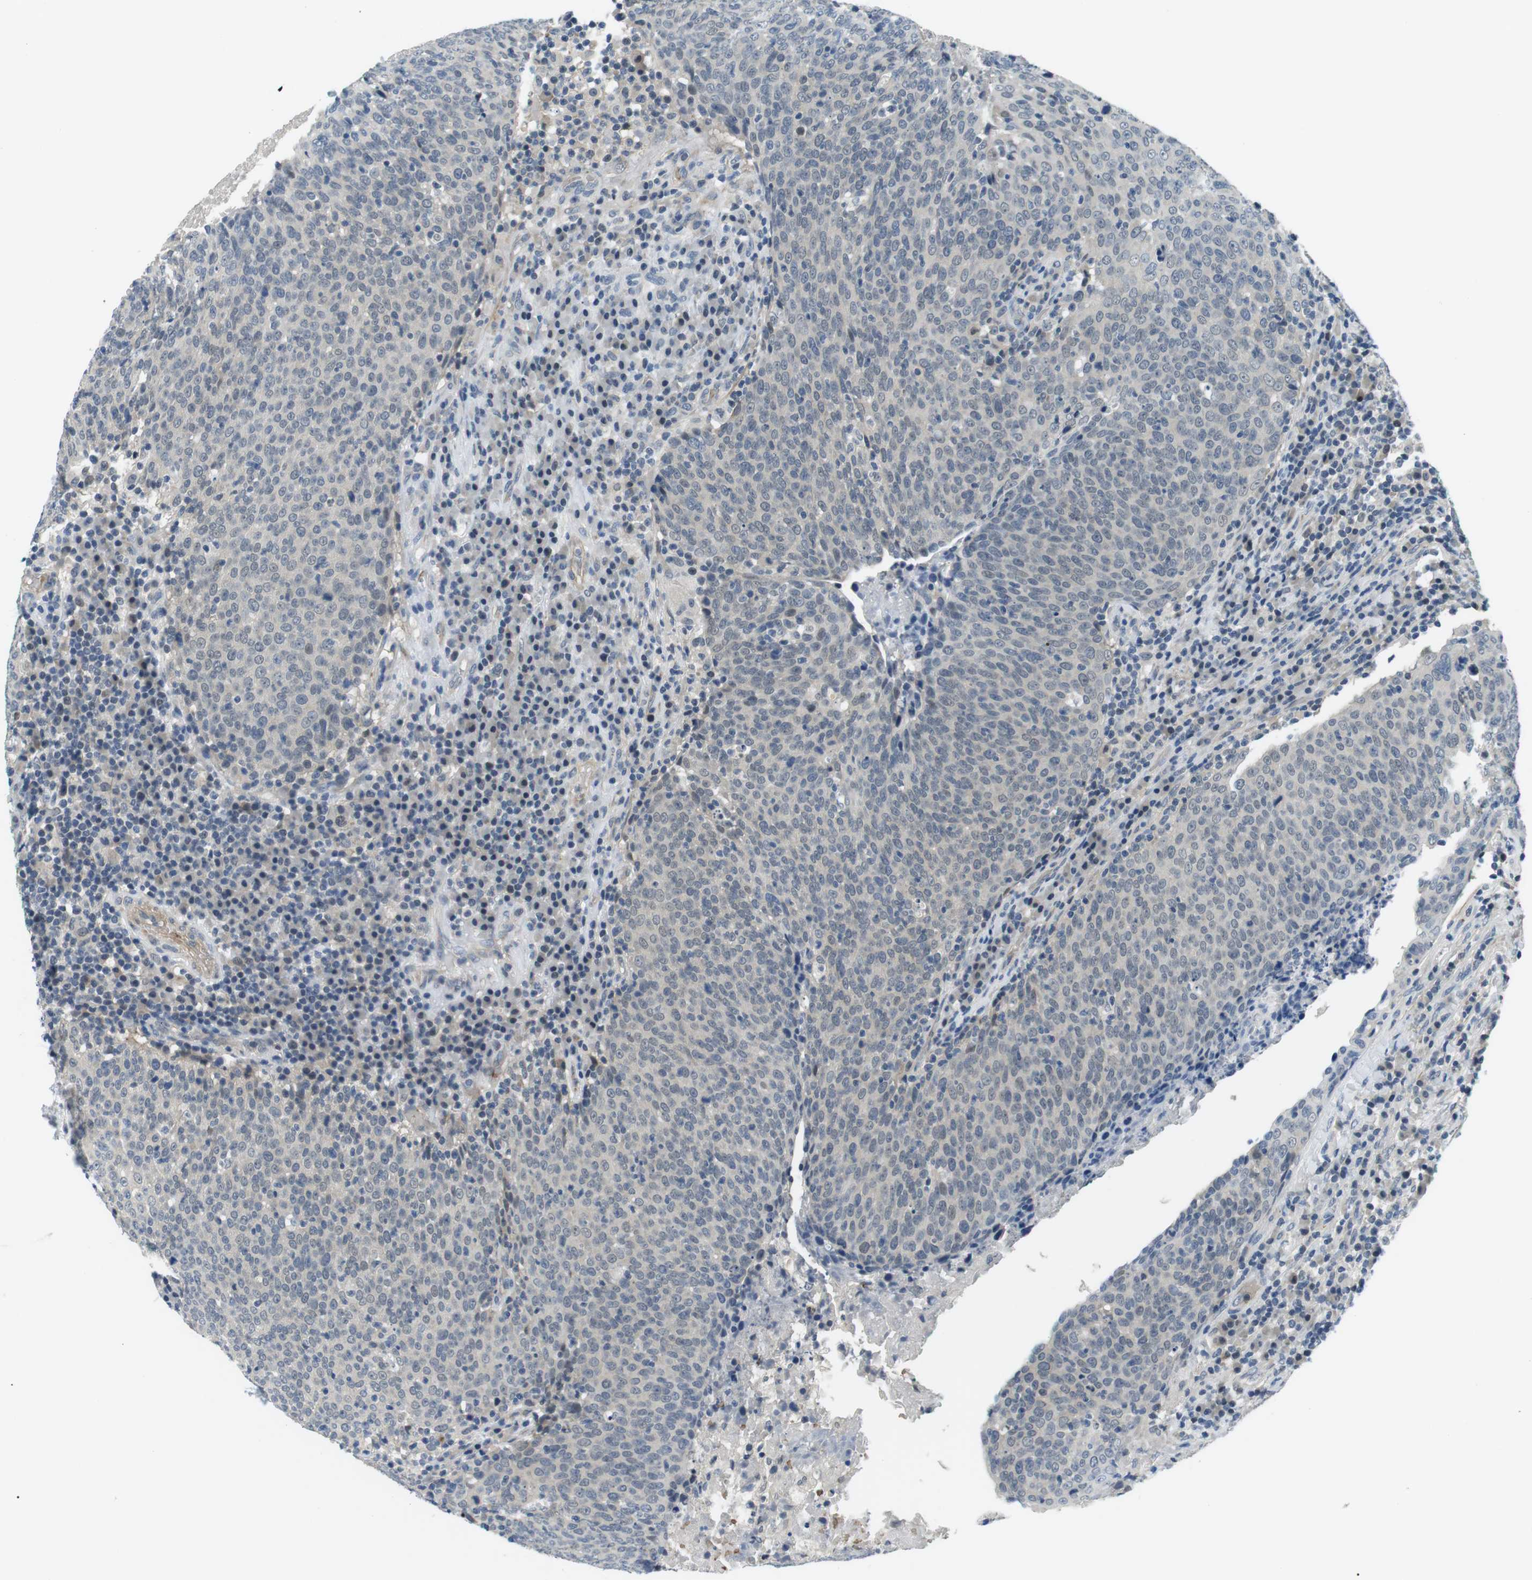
{"staining": {"intensity": "negative", "quantity": "none", "location": "none"}, "tissue": "head and neck cancer", "cell_type": "Tumor cells", "image_type": "cancer", "snomed": [{"axis": "morphology", "description": "Squamous cell carcinoma, NOS"}, {"axis": "morphology", "description": "Squamous cell carcinoma, metastatic, NOS"}, {"axis": "topography", "description": "Lymph node"}, {"axis": "topography", "description": "Head-Neck"}], "caption": "DAB (3,3'-diaminobenzidine) immunohistochemical staining of human head and neck cancer exhibits no significant positivity in tumor cells.", "gene": "WSCD1", "patient": {"sex": "male", "age": 62}}